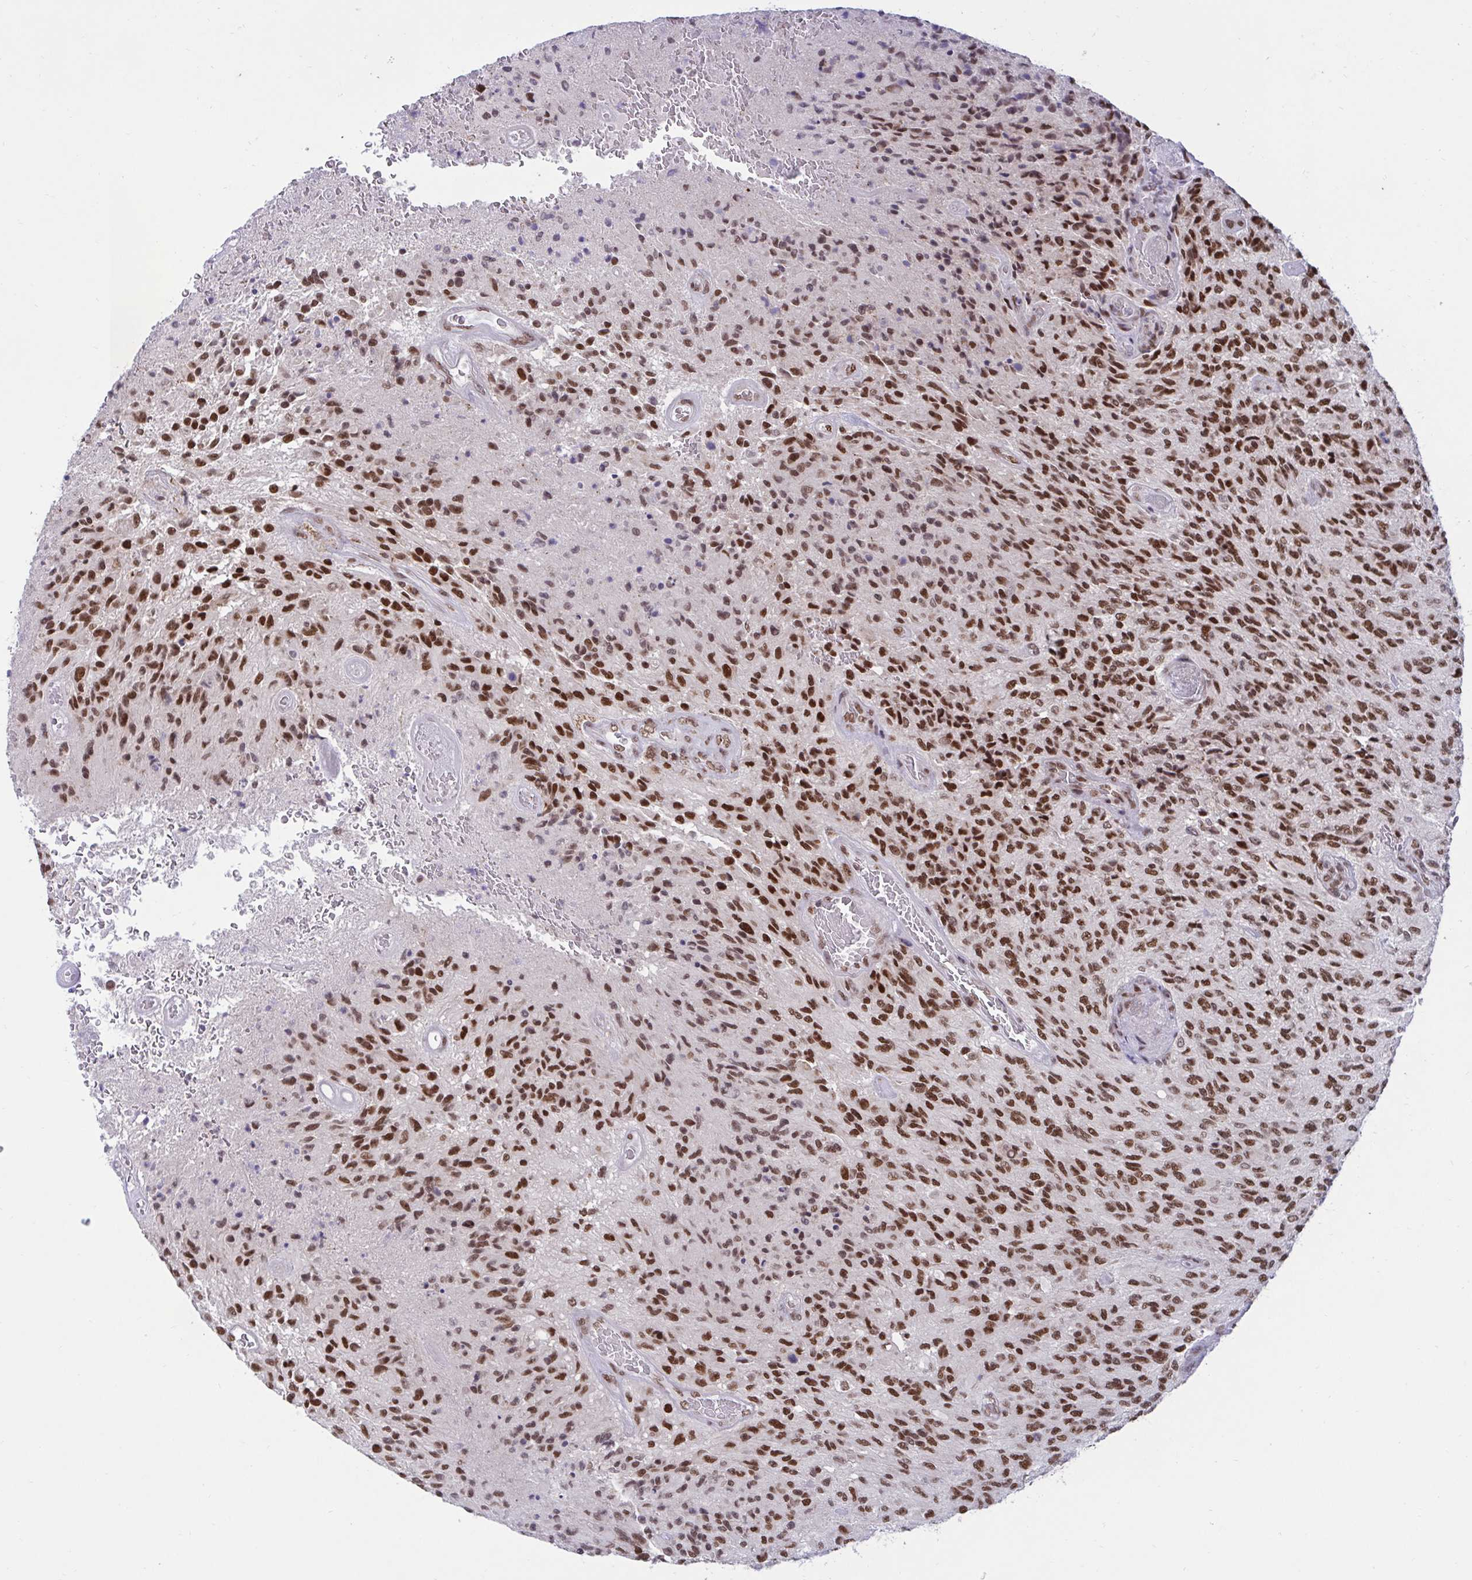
{"staining": {"intensity": "strong", "quantity": ">75%", "location": "nuclear"}, "tissue": "glioma", "cell_type": "Tumor cells", "image_type": "cancer", "snomed": [{"axis": "morphology", "description": "Normal tissue, NOS"}, {"axis": "morphology", "description": "Glioma, malignant, High grade"}, {"axis": "topography", "description": "Cerebral cortex"}], "caption": "A high amount of strong nuclear positivity is present in about >75% of tumor cells in glioma tissue. Using DAB (3,3'-diaminobenzidine) (brown) and hematoxylin (blue) stains, captured at high magnification using brightfield microscopy.", "gene": "PHF10", "patient": {"sex": "male", "age": 56}}